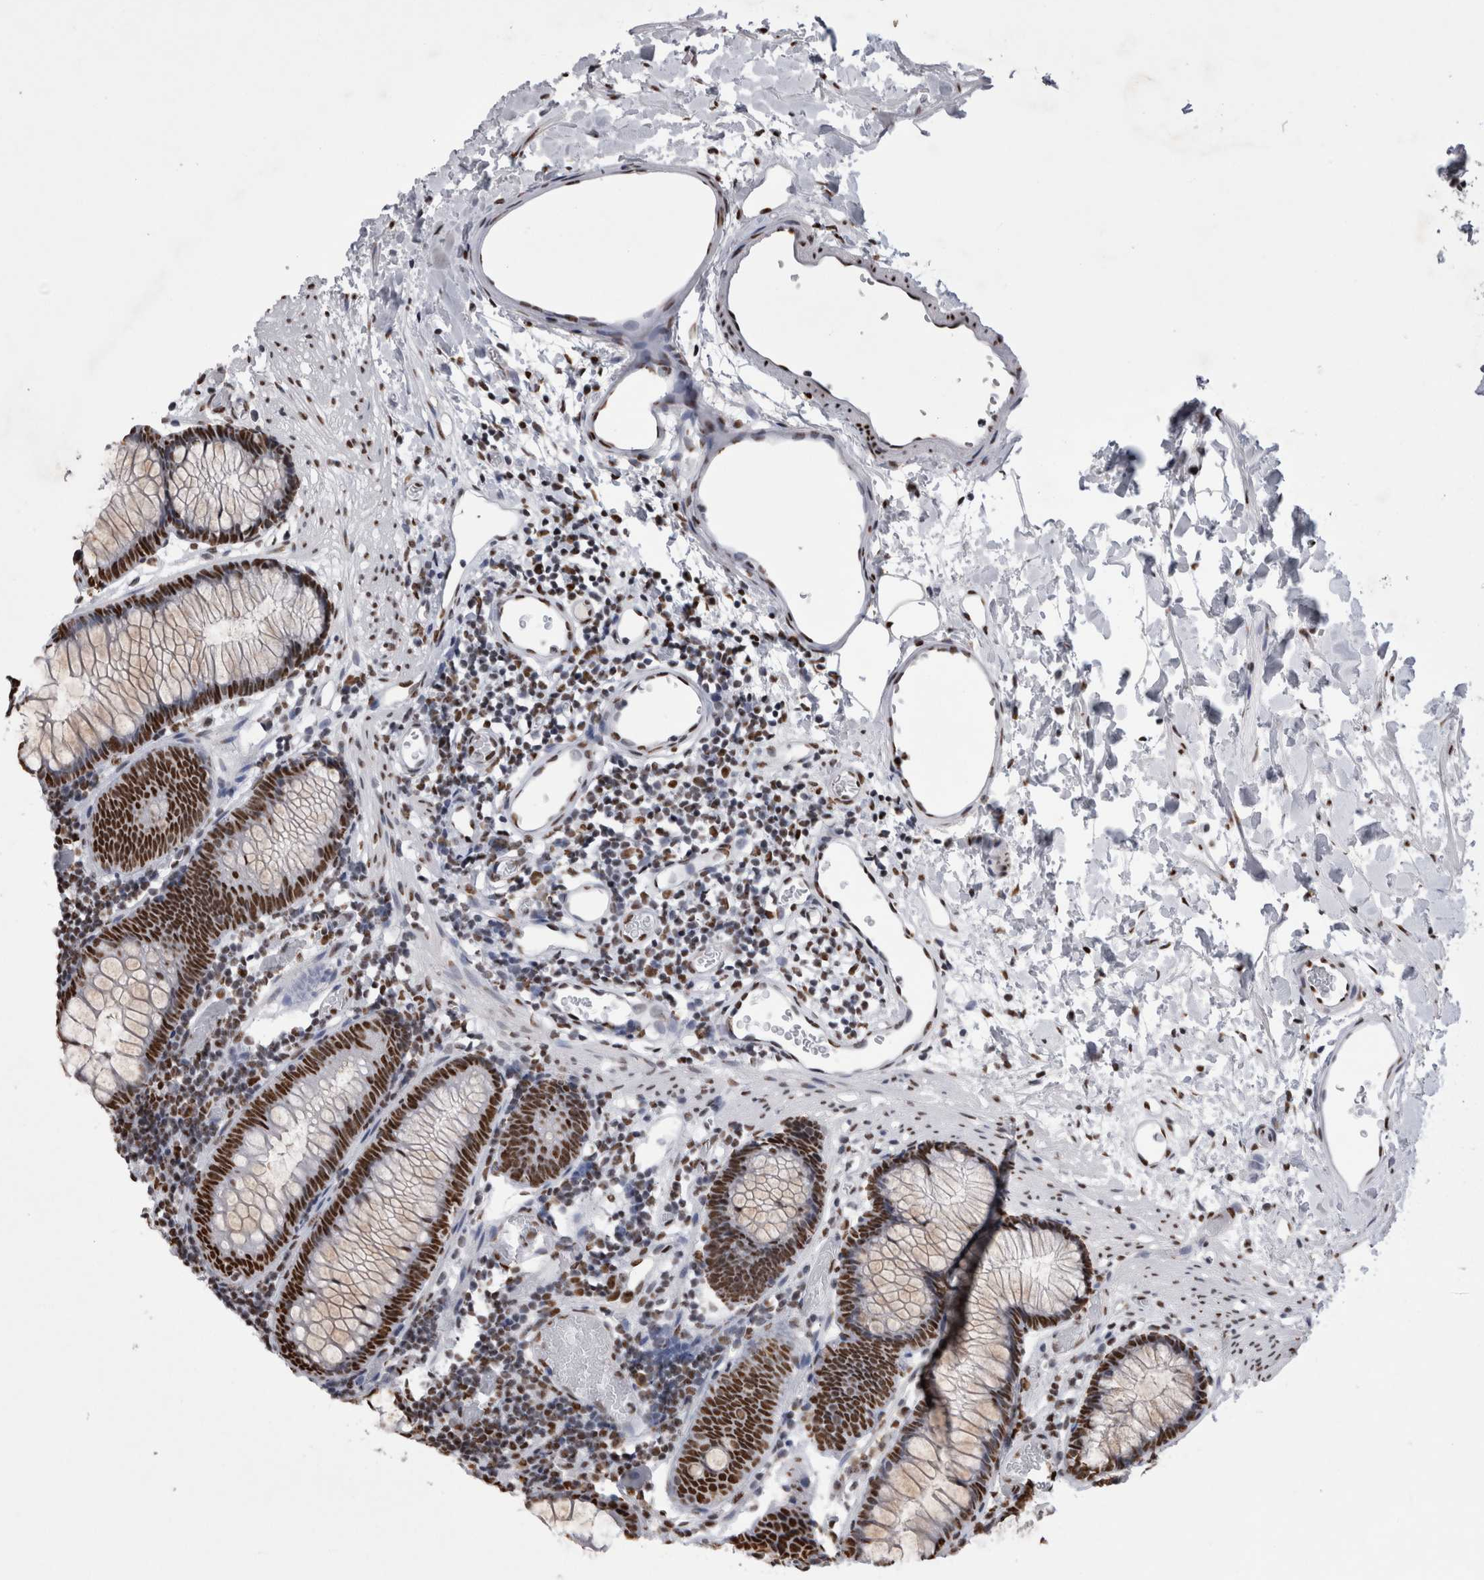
{"staining": {"intensity": "moderate", "quantity": ">75%", "location": "nuclear"}, "tissue": "colon", "cell_type": "Endothelial cells", "image_type": "normal", "snomed": [{"axis": "morphology", "description": "Normal tissue, NOS"}, {"axis": "topography", "description": "Colon"}], "caption": "Immunohistochemistry (IHC) of benign human colon exhibits medium levels of moderate nuclear positivity in about >75% of endothelial cells. (brown staining indicates protein expression, while blue staining denotes nuclei).", "gene": "ALPK3", "patient": {"sex": "male", "age": 14}}